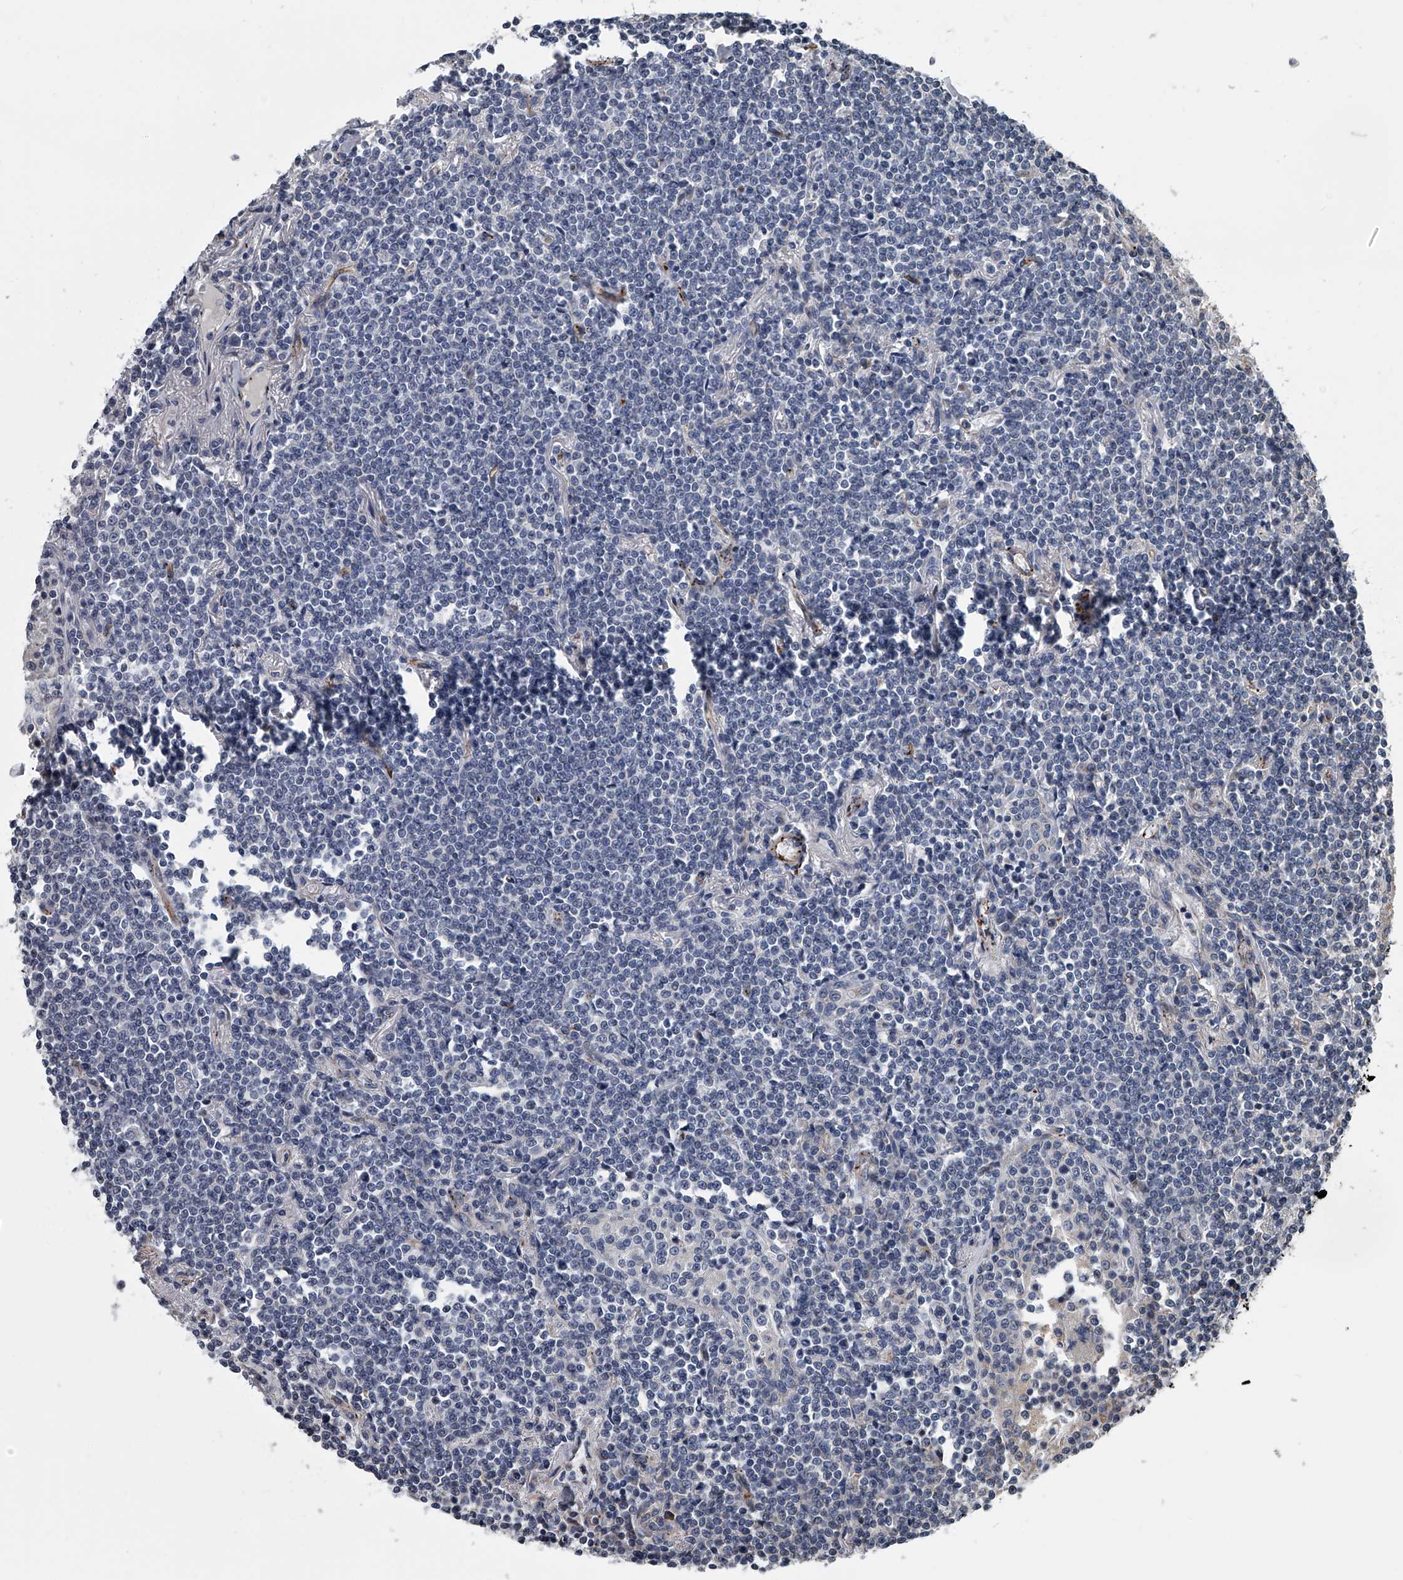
{"staining": {"intensity": "negative", "quantity": "none", "location": "none"}, "tissue": "lymphoma", "cell_type": "Tumor cells", "image_type": "cancer", "snomed": [{"axis": "morphology", "description": "Malignant lymphoma, non-Hodgkin's type, Low grade"}, {"axis": "topography", "description": "Lung"}], "caption": "Protein analysis of malignant lymphoma, non-Hodgkin's type (low-grade) demonstrates no significant expression in tumor cells.", "gene": "LDLRAD2", "patient": {"sex": "female", "age": 71}}